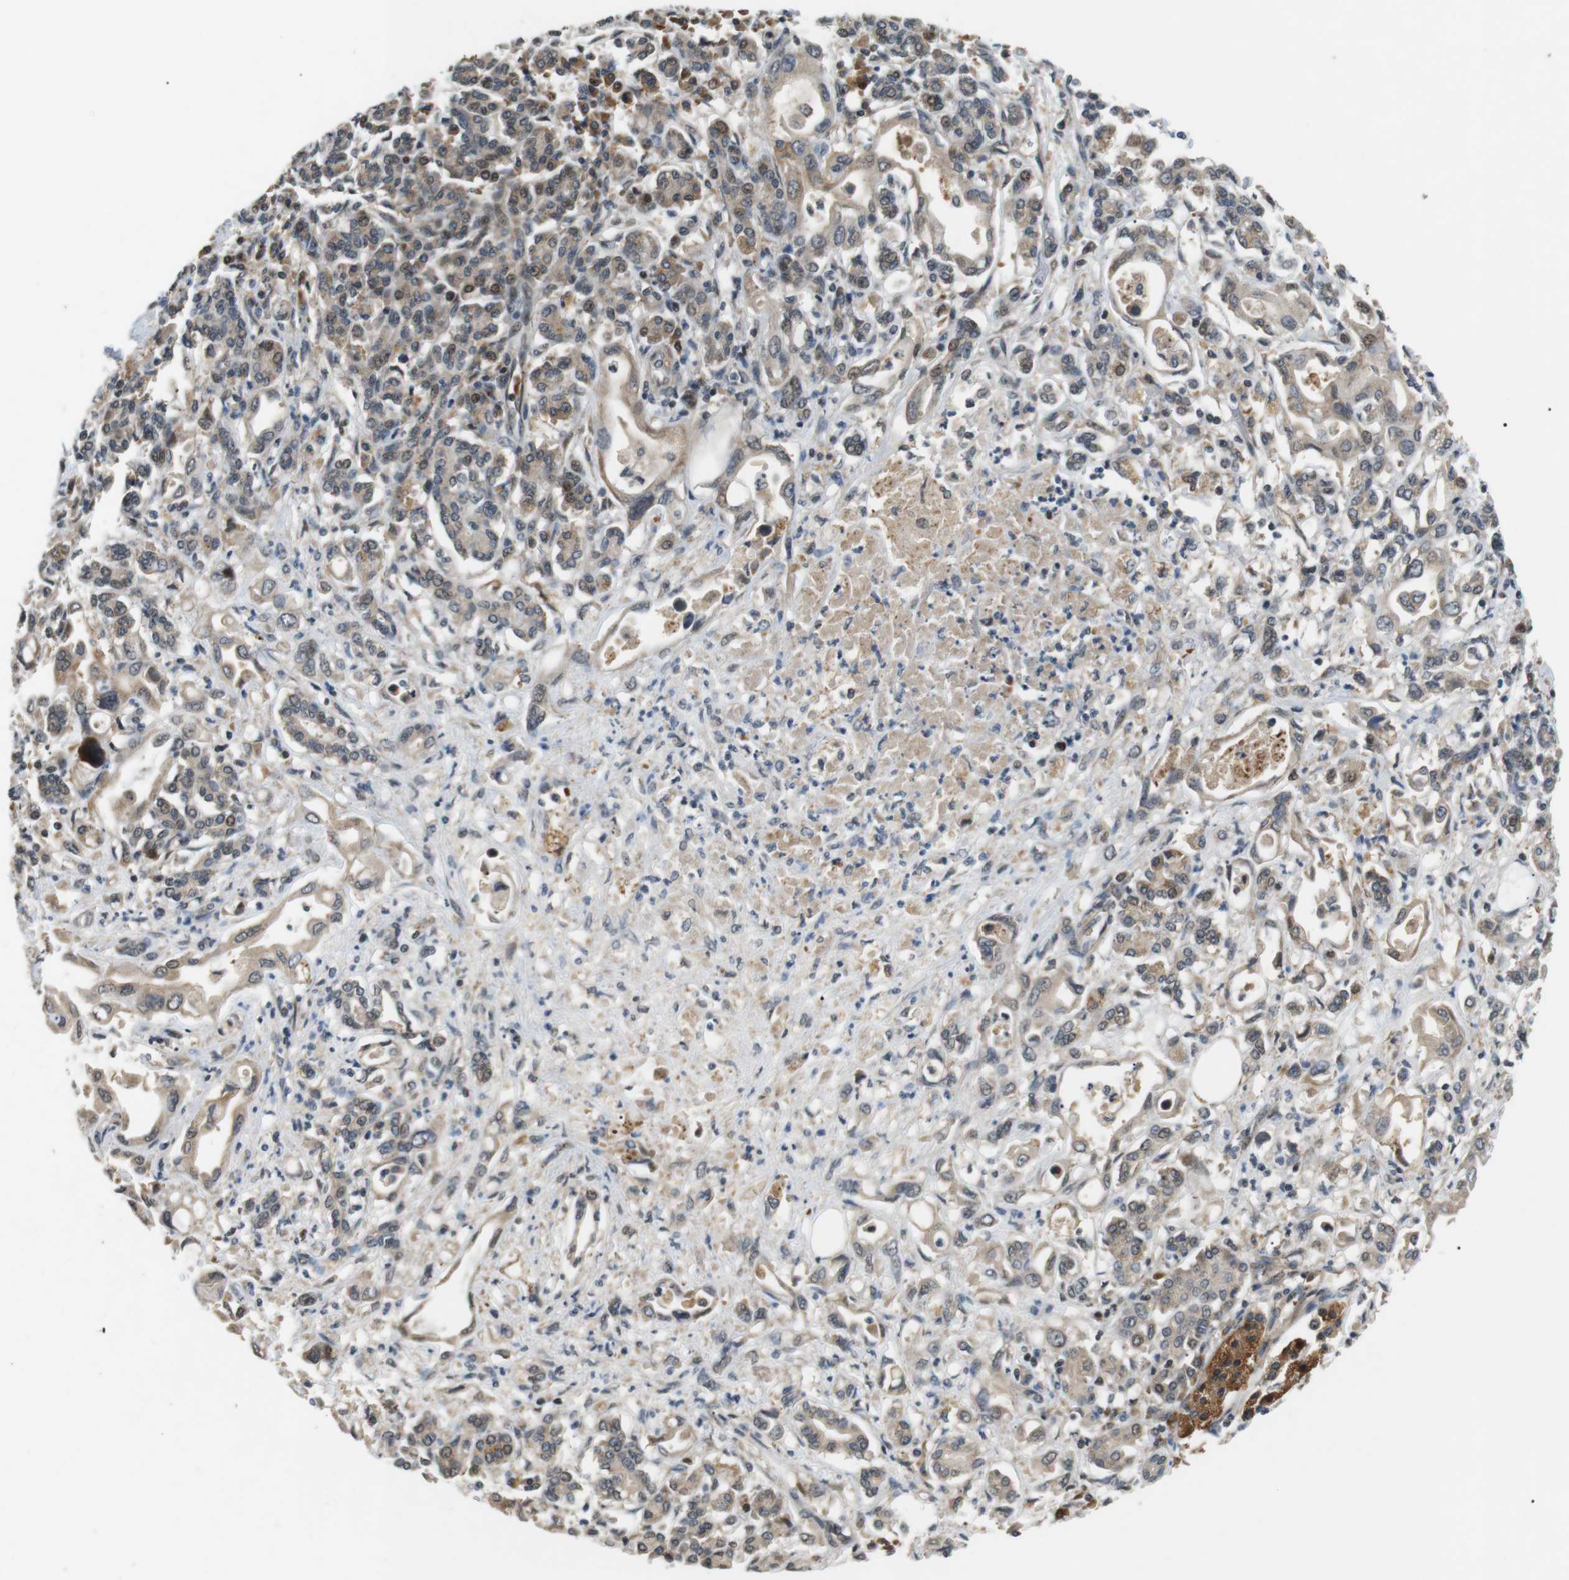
{"staining": {"intensity": "weak", "quantity": ">75%", "location": "cytoplasmic/membranous"}, "tissue": "pancreatic cancer", "cell_type": "Tumor cells", "image_type": "cancer", "snomed": [{"axis": "morphology", "description": "Adenocarcinoma, NOS"}, {"axis": "topography", "description": "Pancreas"}], "caption": "Approximately >75% of tumor cells in pancreatic cancer demonstrate weak cytoplasmic/membranous protein positivity as visualized by brown immunohistochemical staining.", "gene": "HSPA13", "patient": {"sex": "female", "age": 57}}